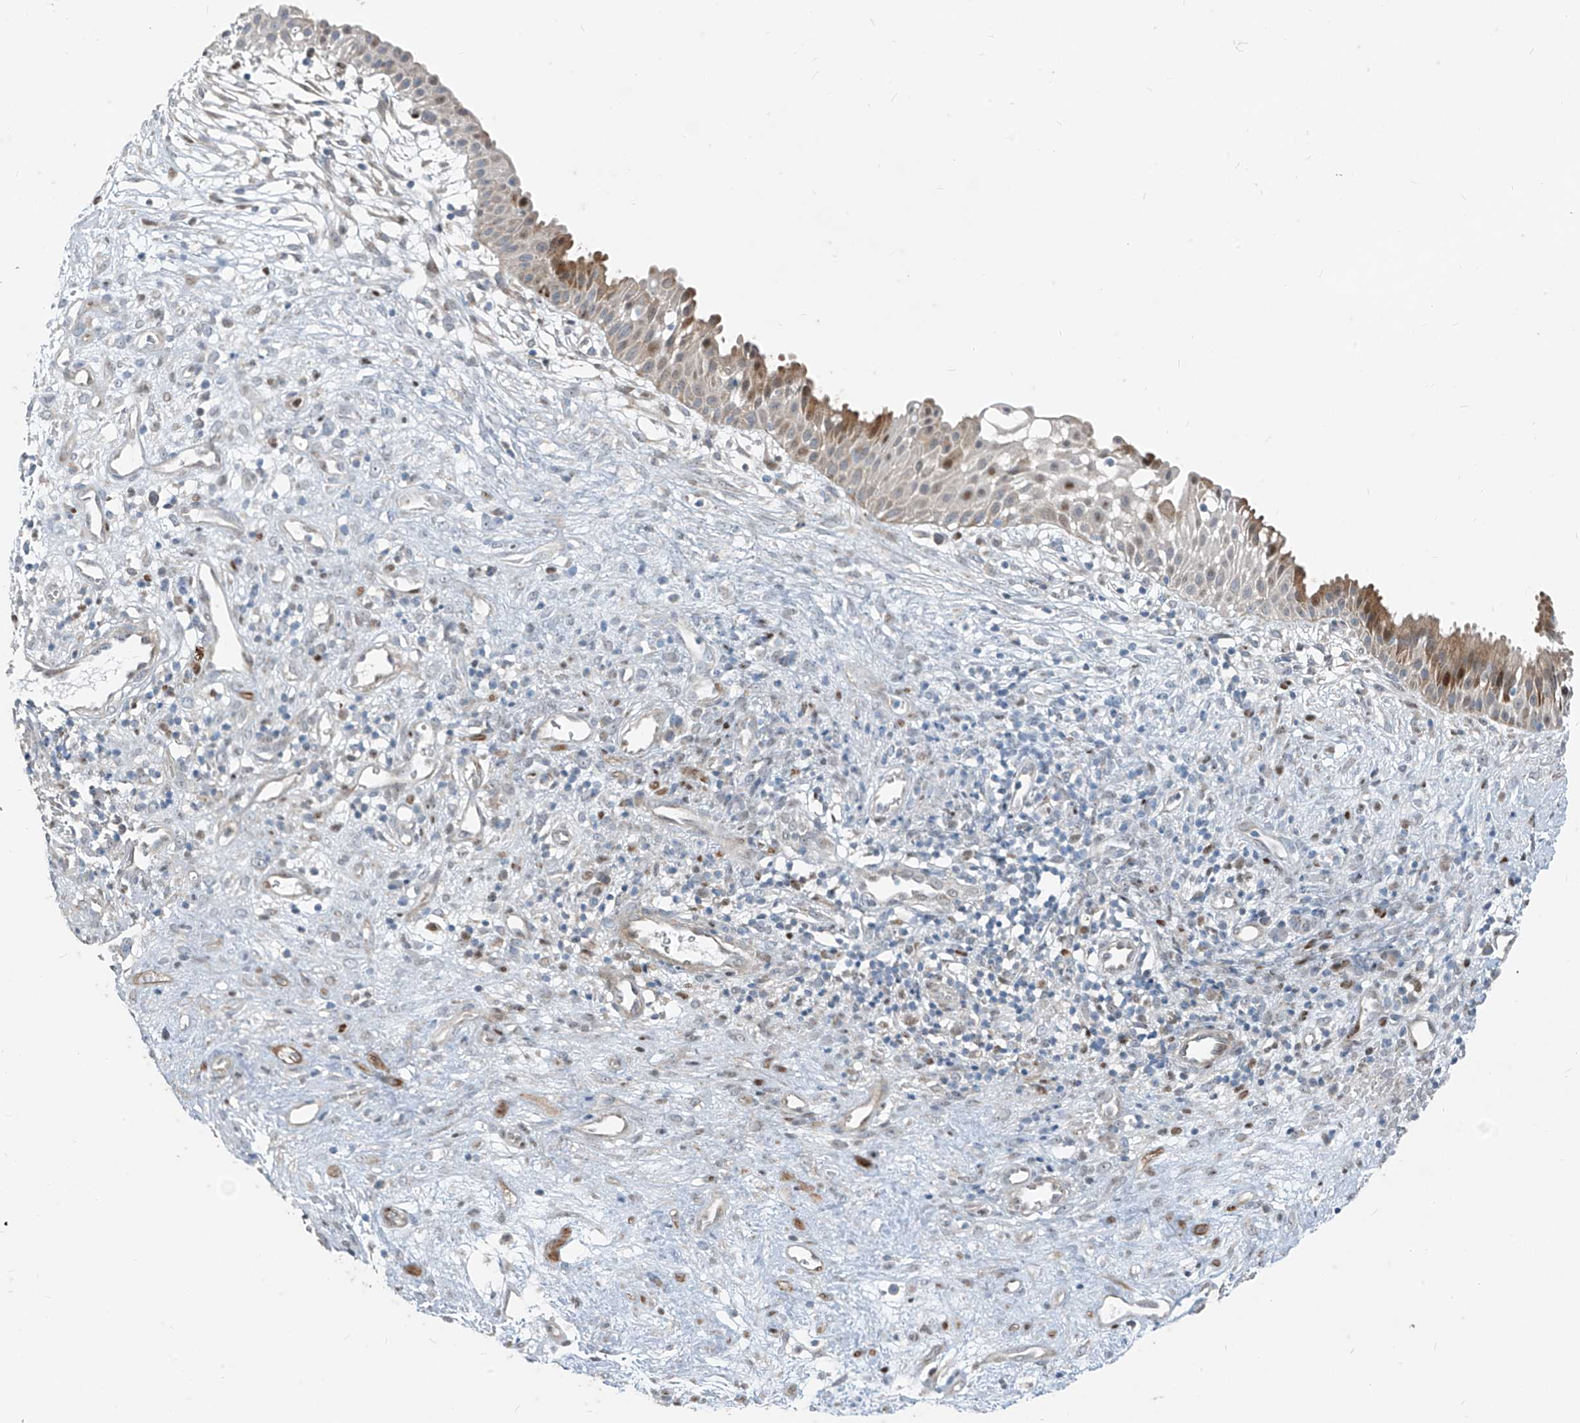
{"staining": {"intensity": "strong", "quantity": "25%-75%", "location": "cytoplasmic/membranous,nuclear"}, "tissue": "nasopharynx", "cell_type": "Respiratory epithelial cells", "image_type": "normal", "snomed": [{"axis": "morphology", "description": "Normal tissue, NOS"}, {"axis": "topography", "description": "Nasopharynx"}], "caption": "IHC (DAB (3,3'-diaminobenzidine)) staining of normal nasopharynx shows strong cytoplasmic/membranous,nuclear protein expression in approximately 25%-75% of respiratory epithelial cells.", "gene": "PPCS", "patient": {"sex": "male", "age": 22}}